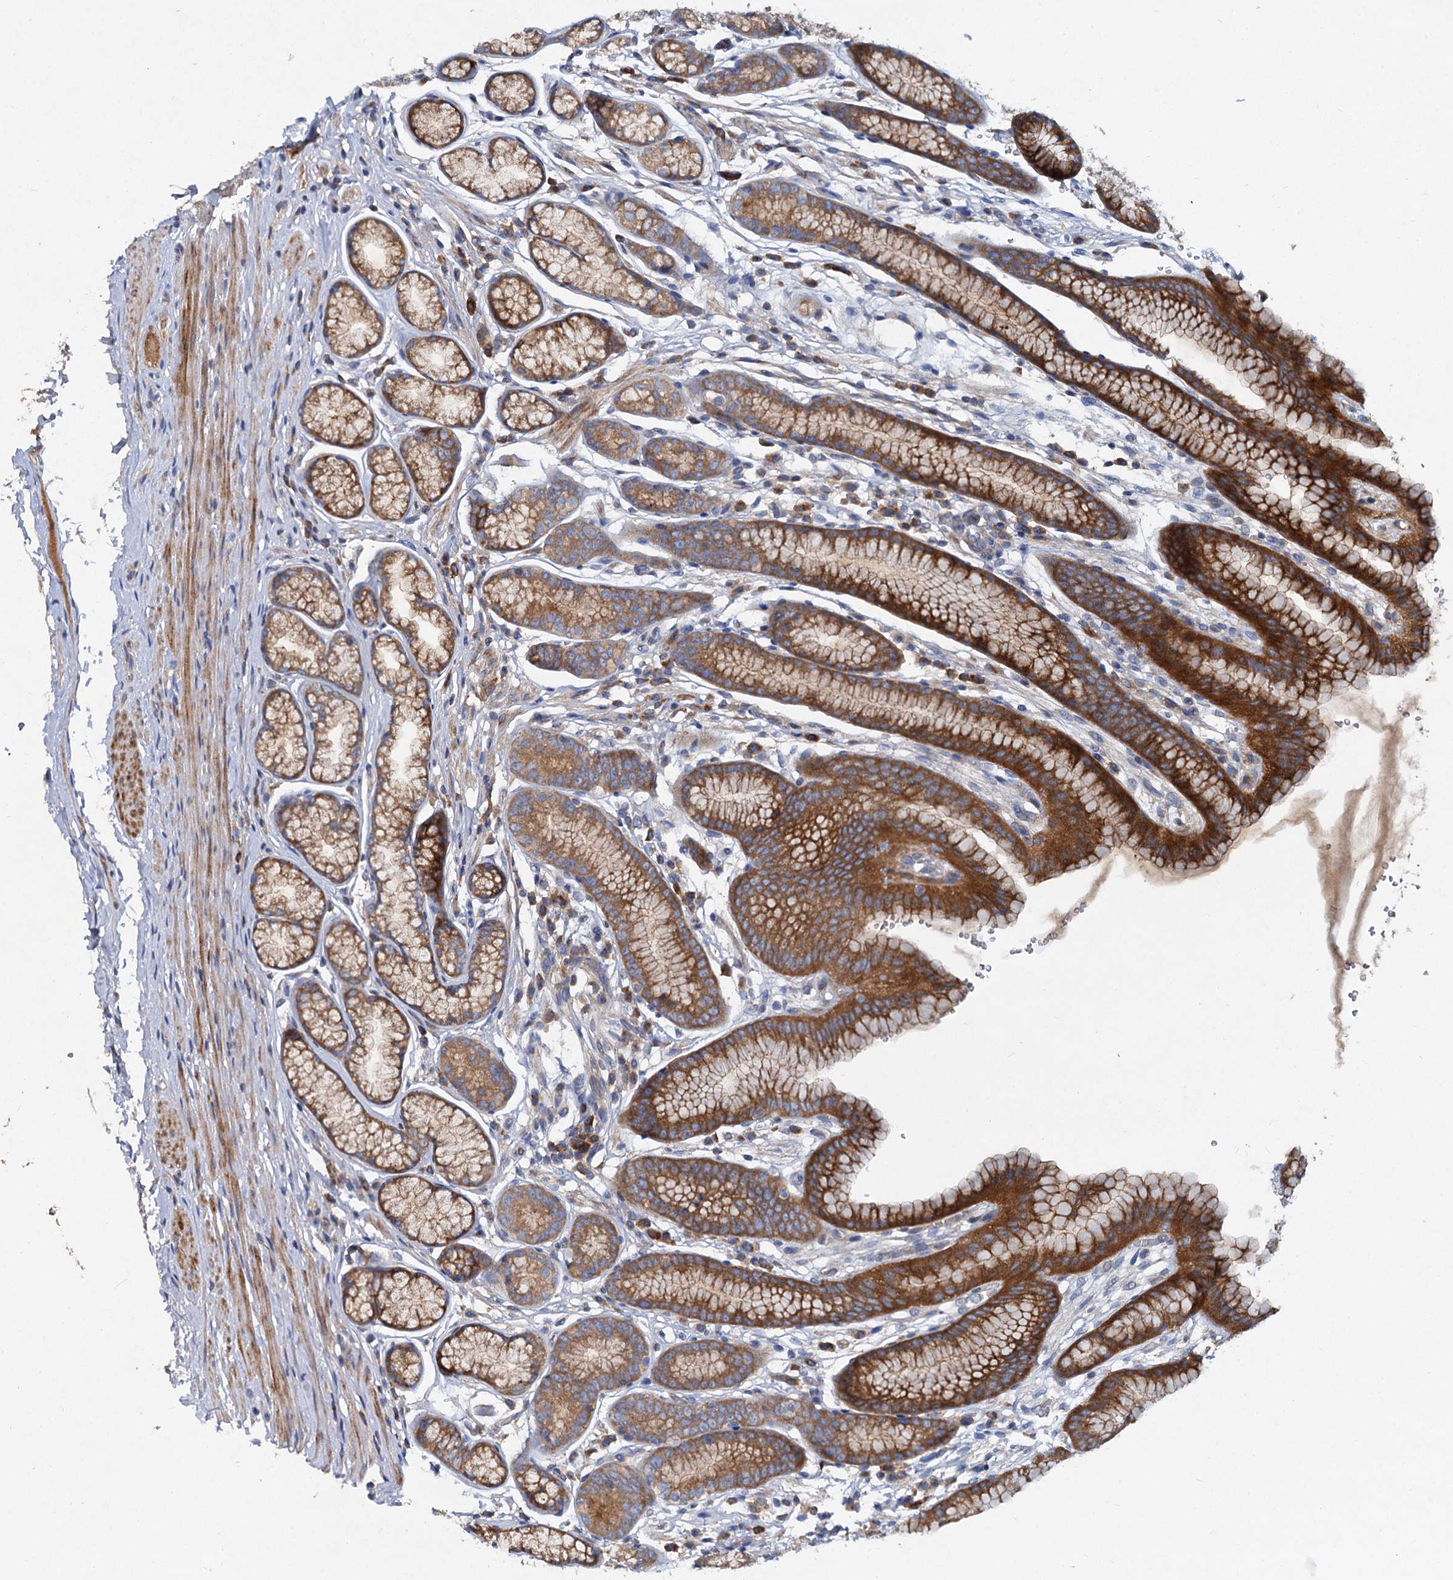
{"staining": {"intensity": "strong", "quantity": ">75%", "location": "cytoplasmic/membranous"}, "tissue": "stomach", "cell_type": "Glandular cells", "image_type": "normal", "snomed": [{"axis": "morphology", "description": "Normal tissue, NOS"}, {"axis": "topography", "description": "Stomach"}], "caption": "Glandular cells display high levels of strong cytoplasmic/membranous positivity in about >75% of cells in benign human stomach.", "gene": "ALKBH7", "patient": {"sex": "male", "age": 42}}